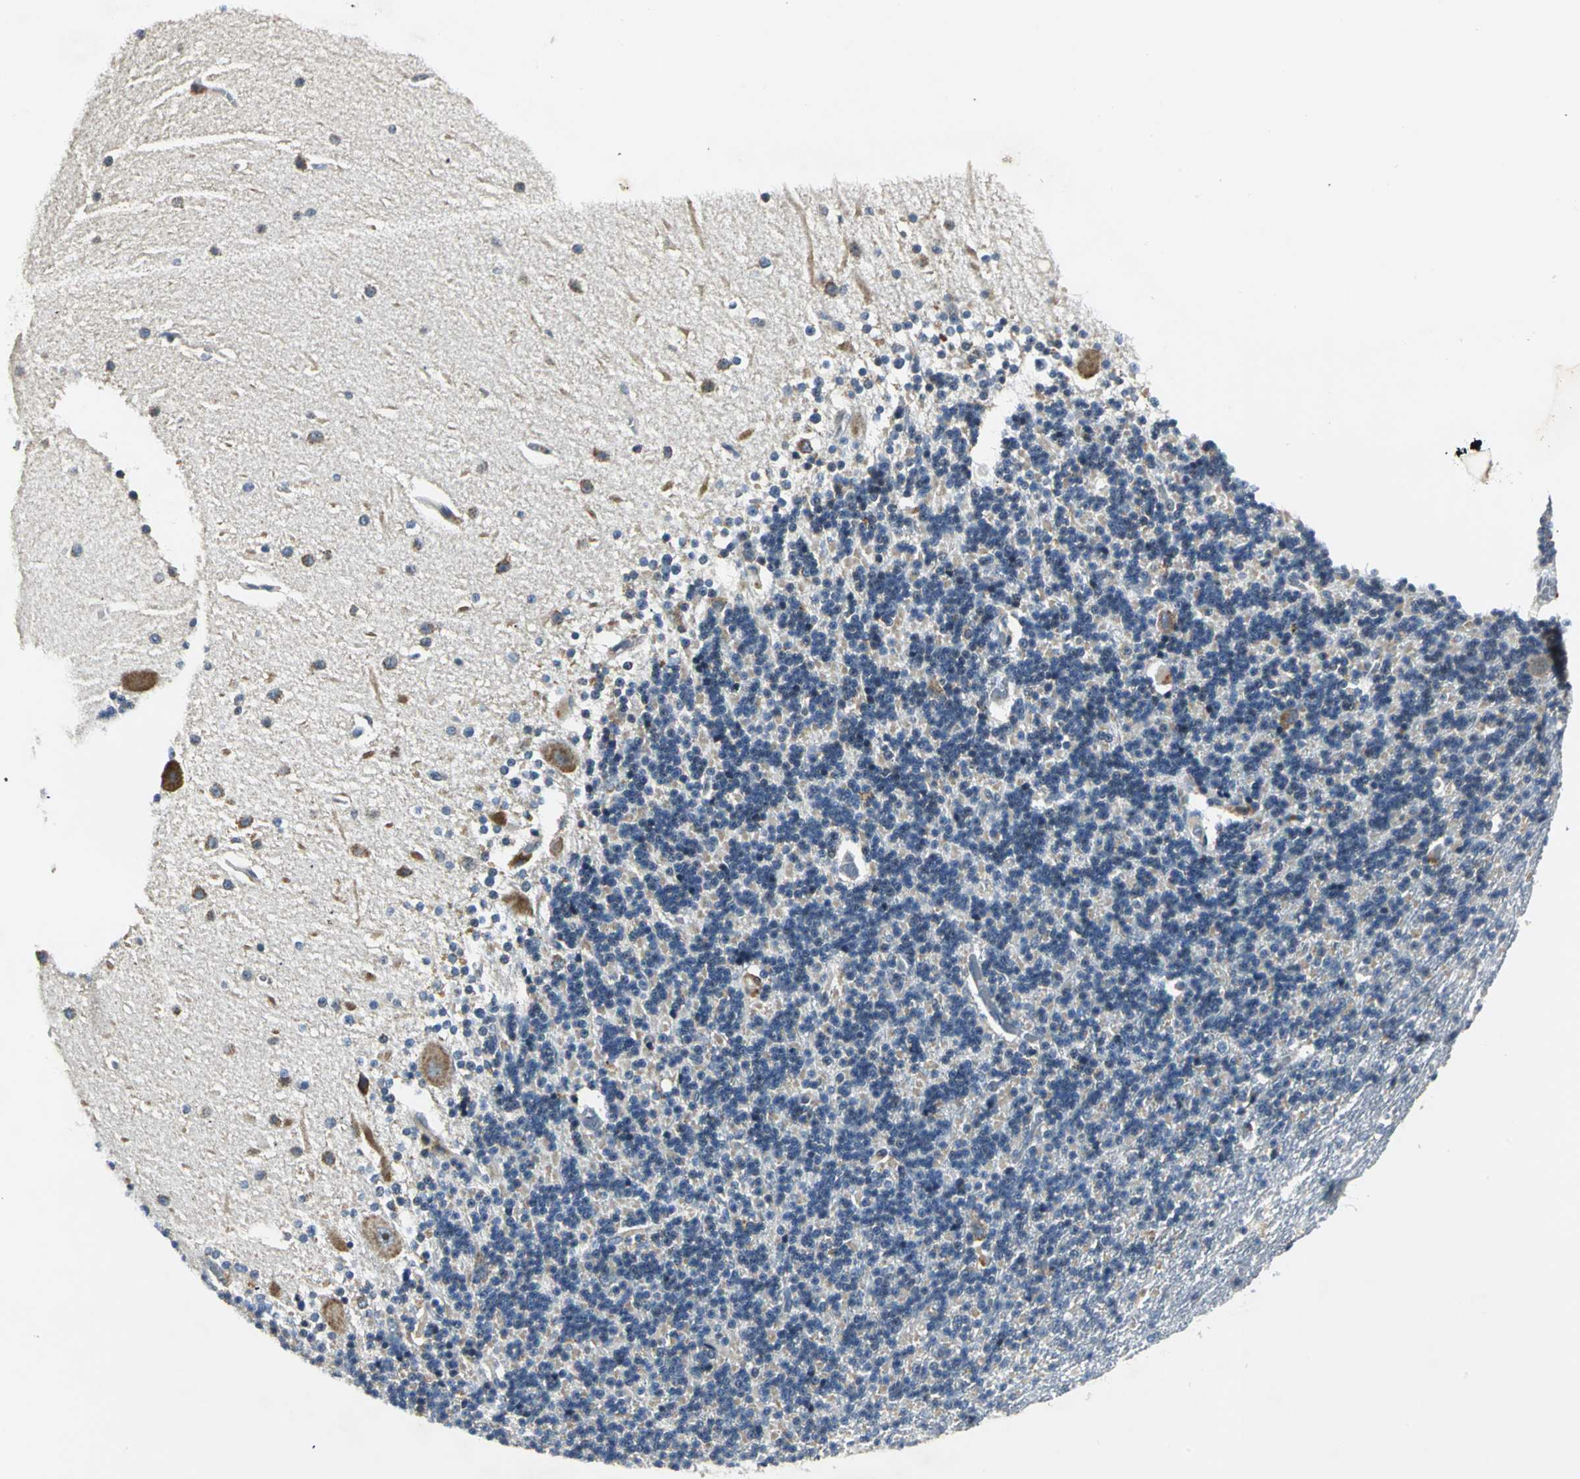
{"staining": {"intensity": "weak", "quantity": "25%-75%", "location": "cytoplasmic/membranous"}, "tissue": "cerebellum", "cell_type": "Cells in granular layer", "image_type": "normal", "snomed": [{"axis": "morphology", "description": "Normal tissue, NOS"}, {"axis": "topography", "description": "Cerebellum"}], "caption": "Protein staining exhibits weak cytoplasmic/membranous expression in approximately 25%-75% of cells in granular layer in unremarkable cerebellum.", "gene": "USP40", "patient": {"sex": "female", "age": 54}}